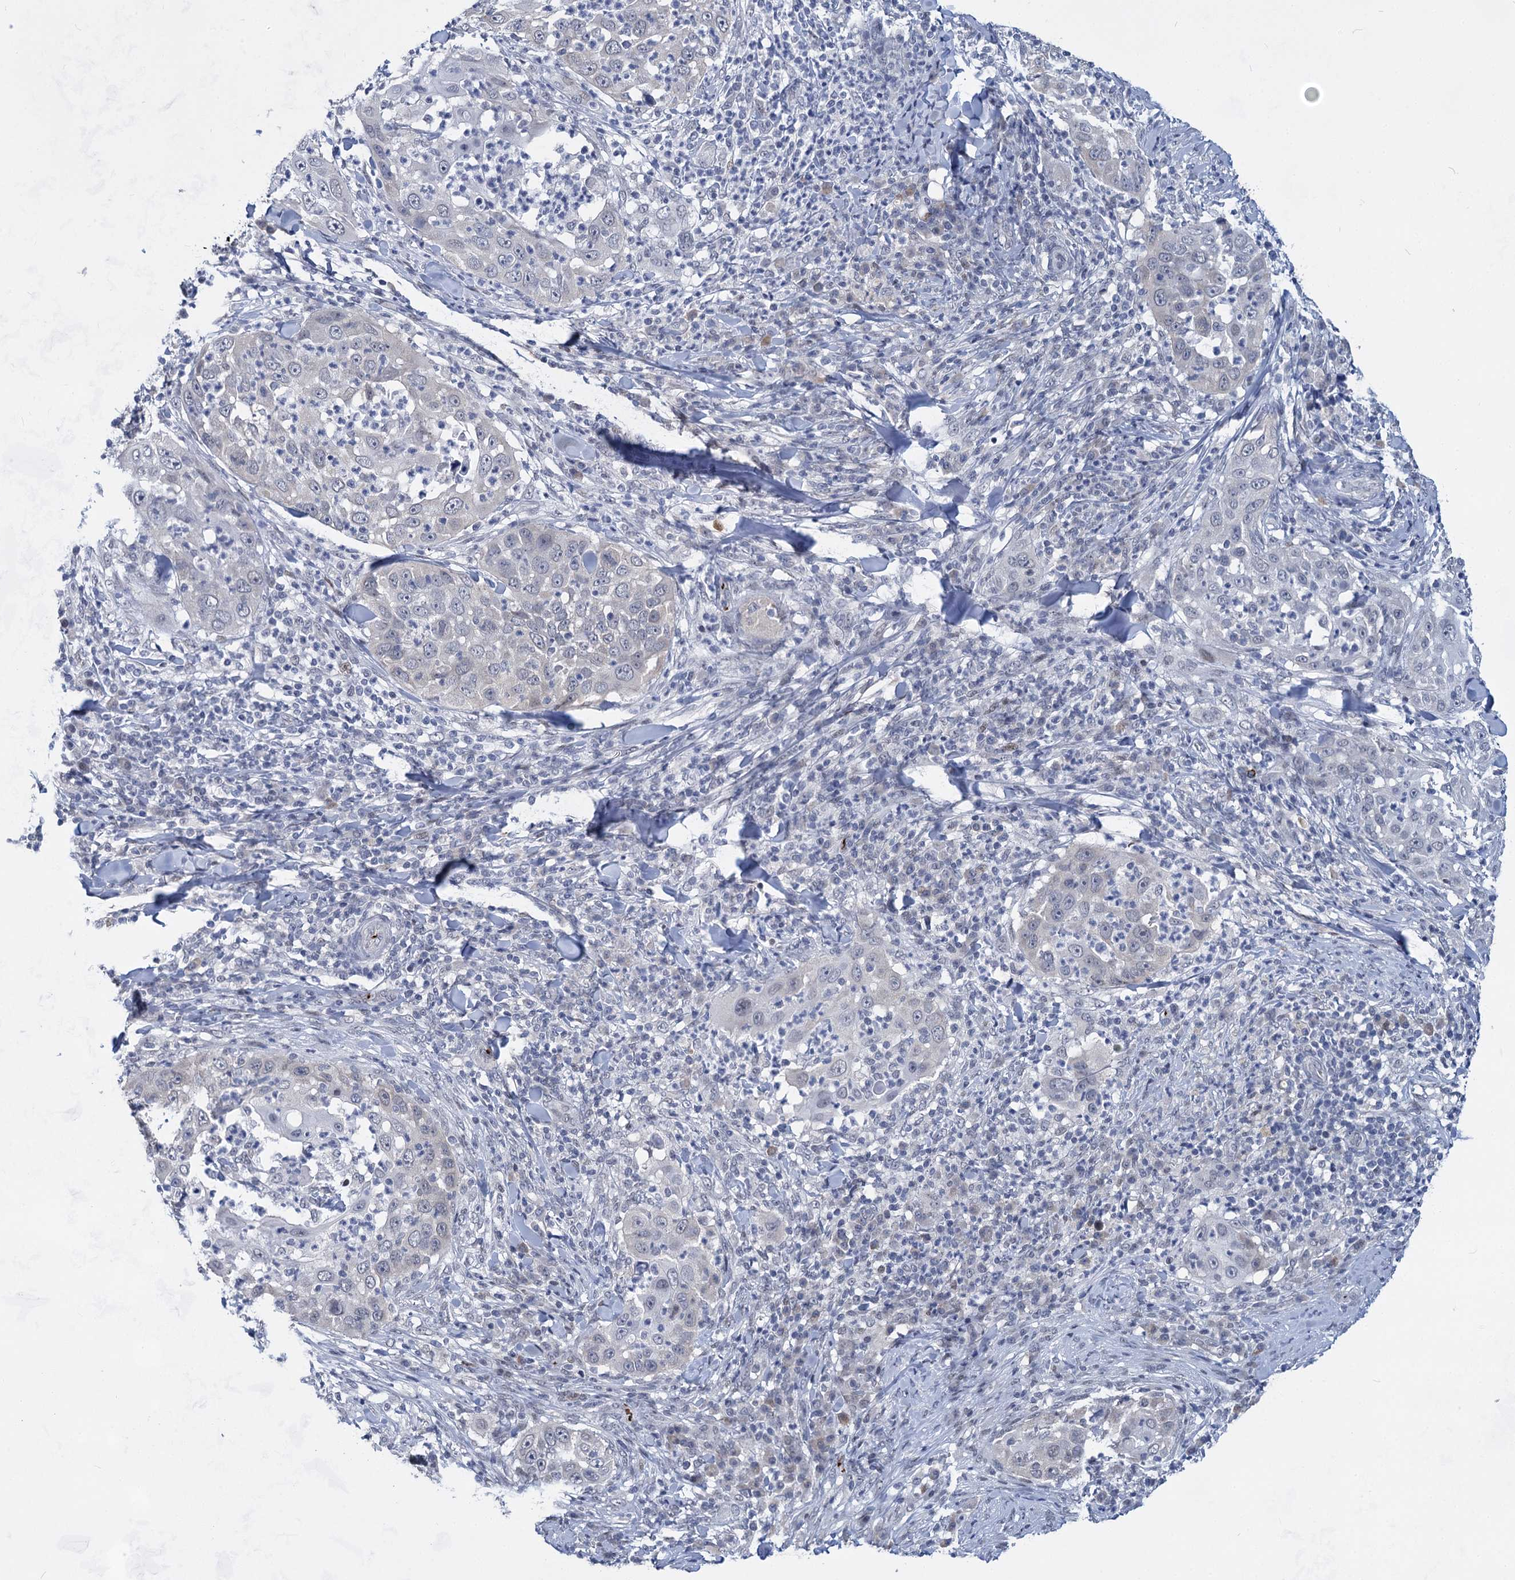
{"staining": {"intensity": "negative", "quantity": "none", "location": "none"}, "tissue": "skin cancer", "cell_type": "Tumor cells", "image_type": "cancer", "snomed": [{"axis": "morphology", "description": "Squamous cell carcinoma, NOS"}, {"axis": "topography", "description": "Skin"}], "caption": "Immunohistochemistry image of human squamous cell carcinoma (skin) stained for a protein (brown), which exhibits no staining in tumor cells.", "gene": "MON2", "patient": {"sex": "female", "age": 44}}